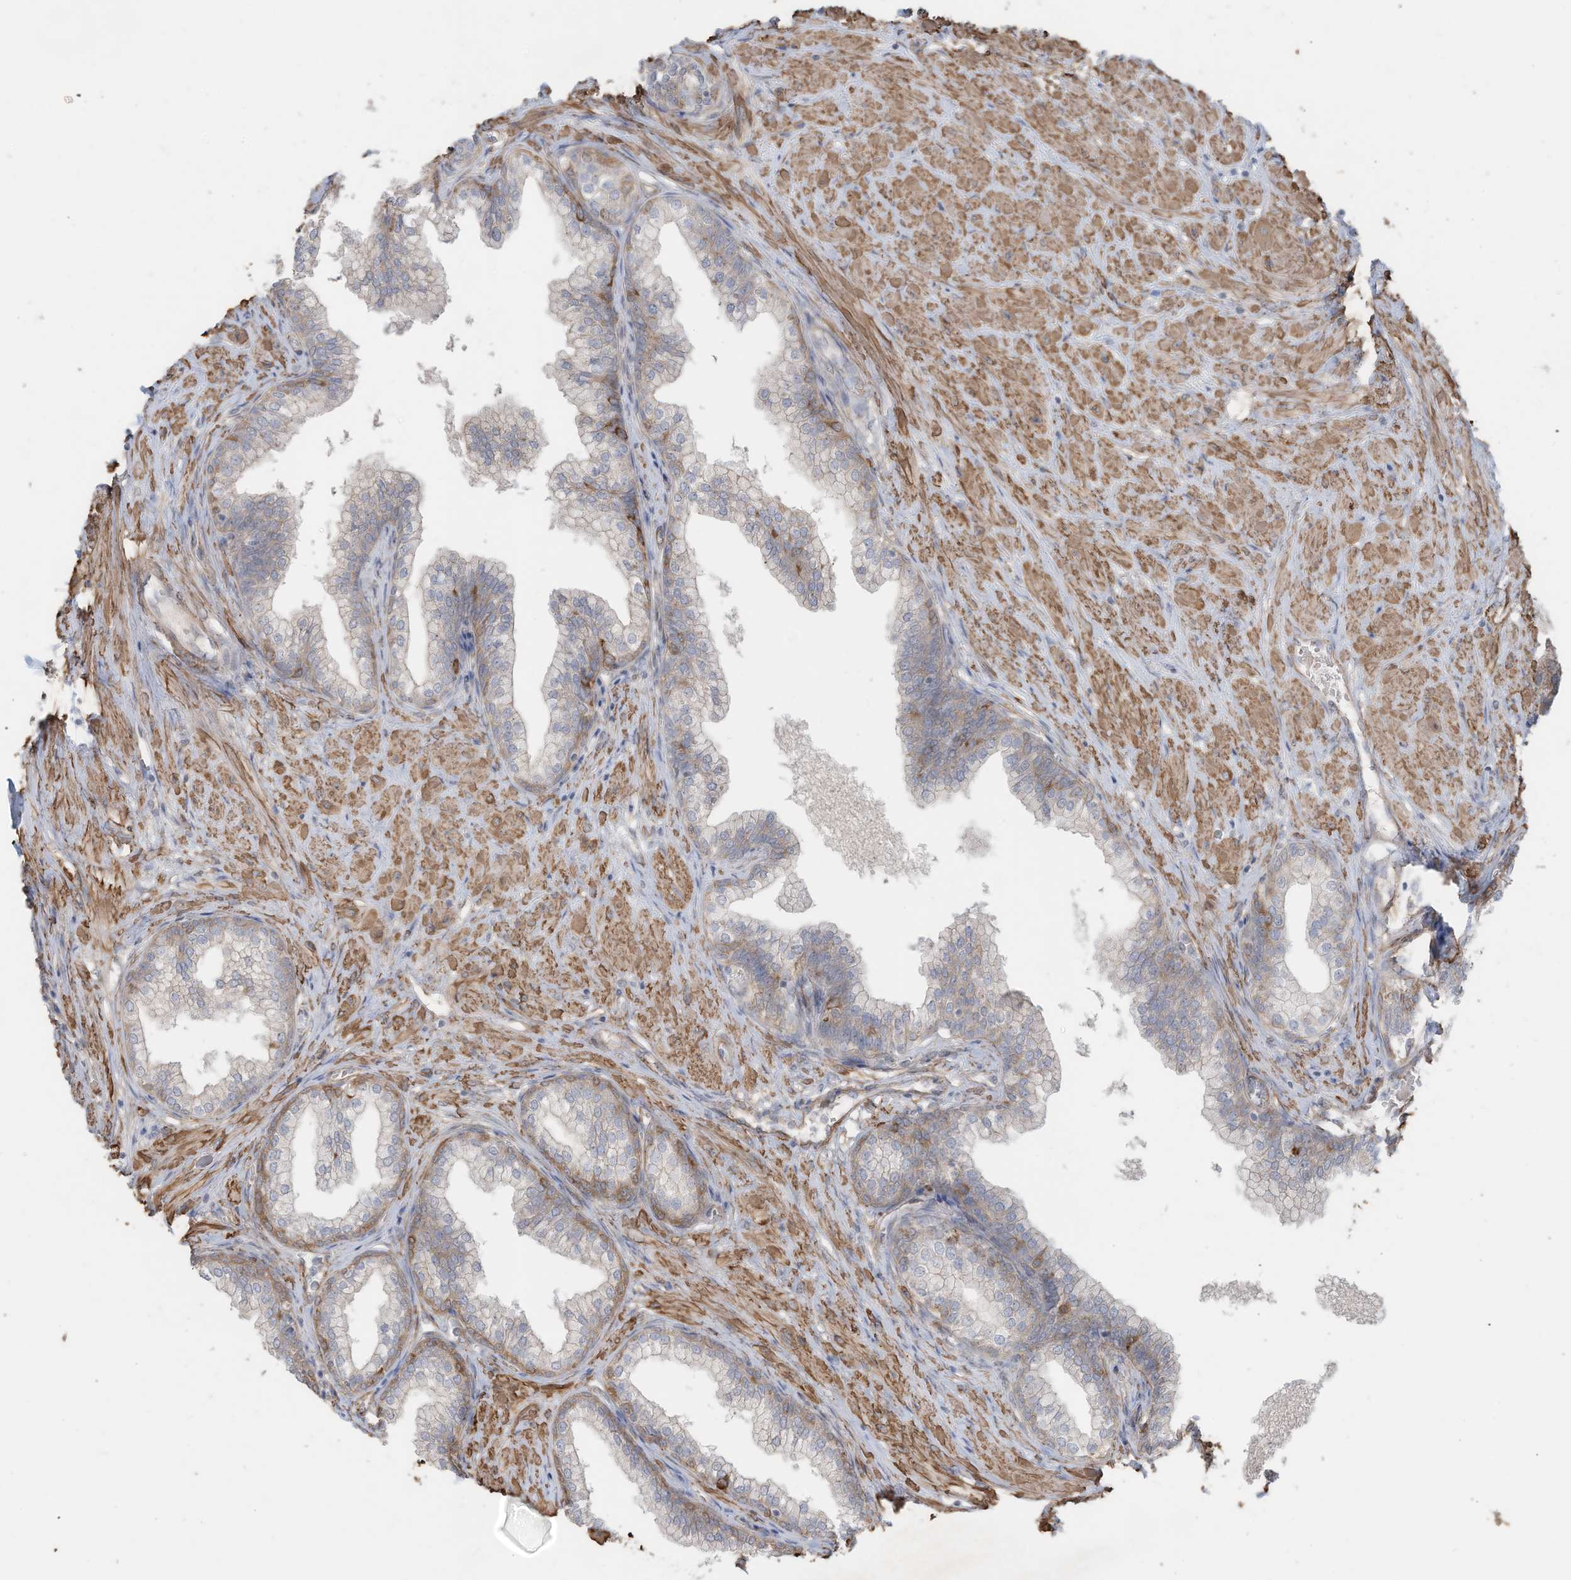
{"staining": {"intensity": "moderate", "quantity": "<25%", "location": "cytoplasmic/membranous"}, "tissue": "prostate", "cell_type": "Glandular cells", "image_type": "normal", "snomed": [{"axis": "morphology", "description": "Normal tissue, NOS"}, {"axis": "morphology", "description": "Urothelial carcinoma, Low grade"}, {"axis": "topography", "description": "Urinary bladder"}, {"axis": "topography", "description": "Prostate"}], "caption": "Immunohistochemical staining of benign human prostate exhibits low levels of moderate cytoplasmic/membranous positivity in about <25% of glandular cells.", "gene": "SLC17A7", "patient": {"sex": "male", "age": 60}}